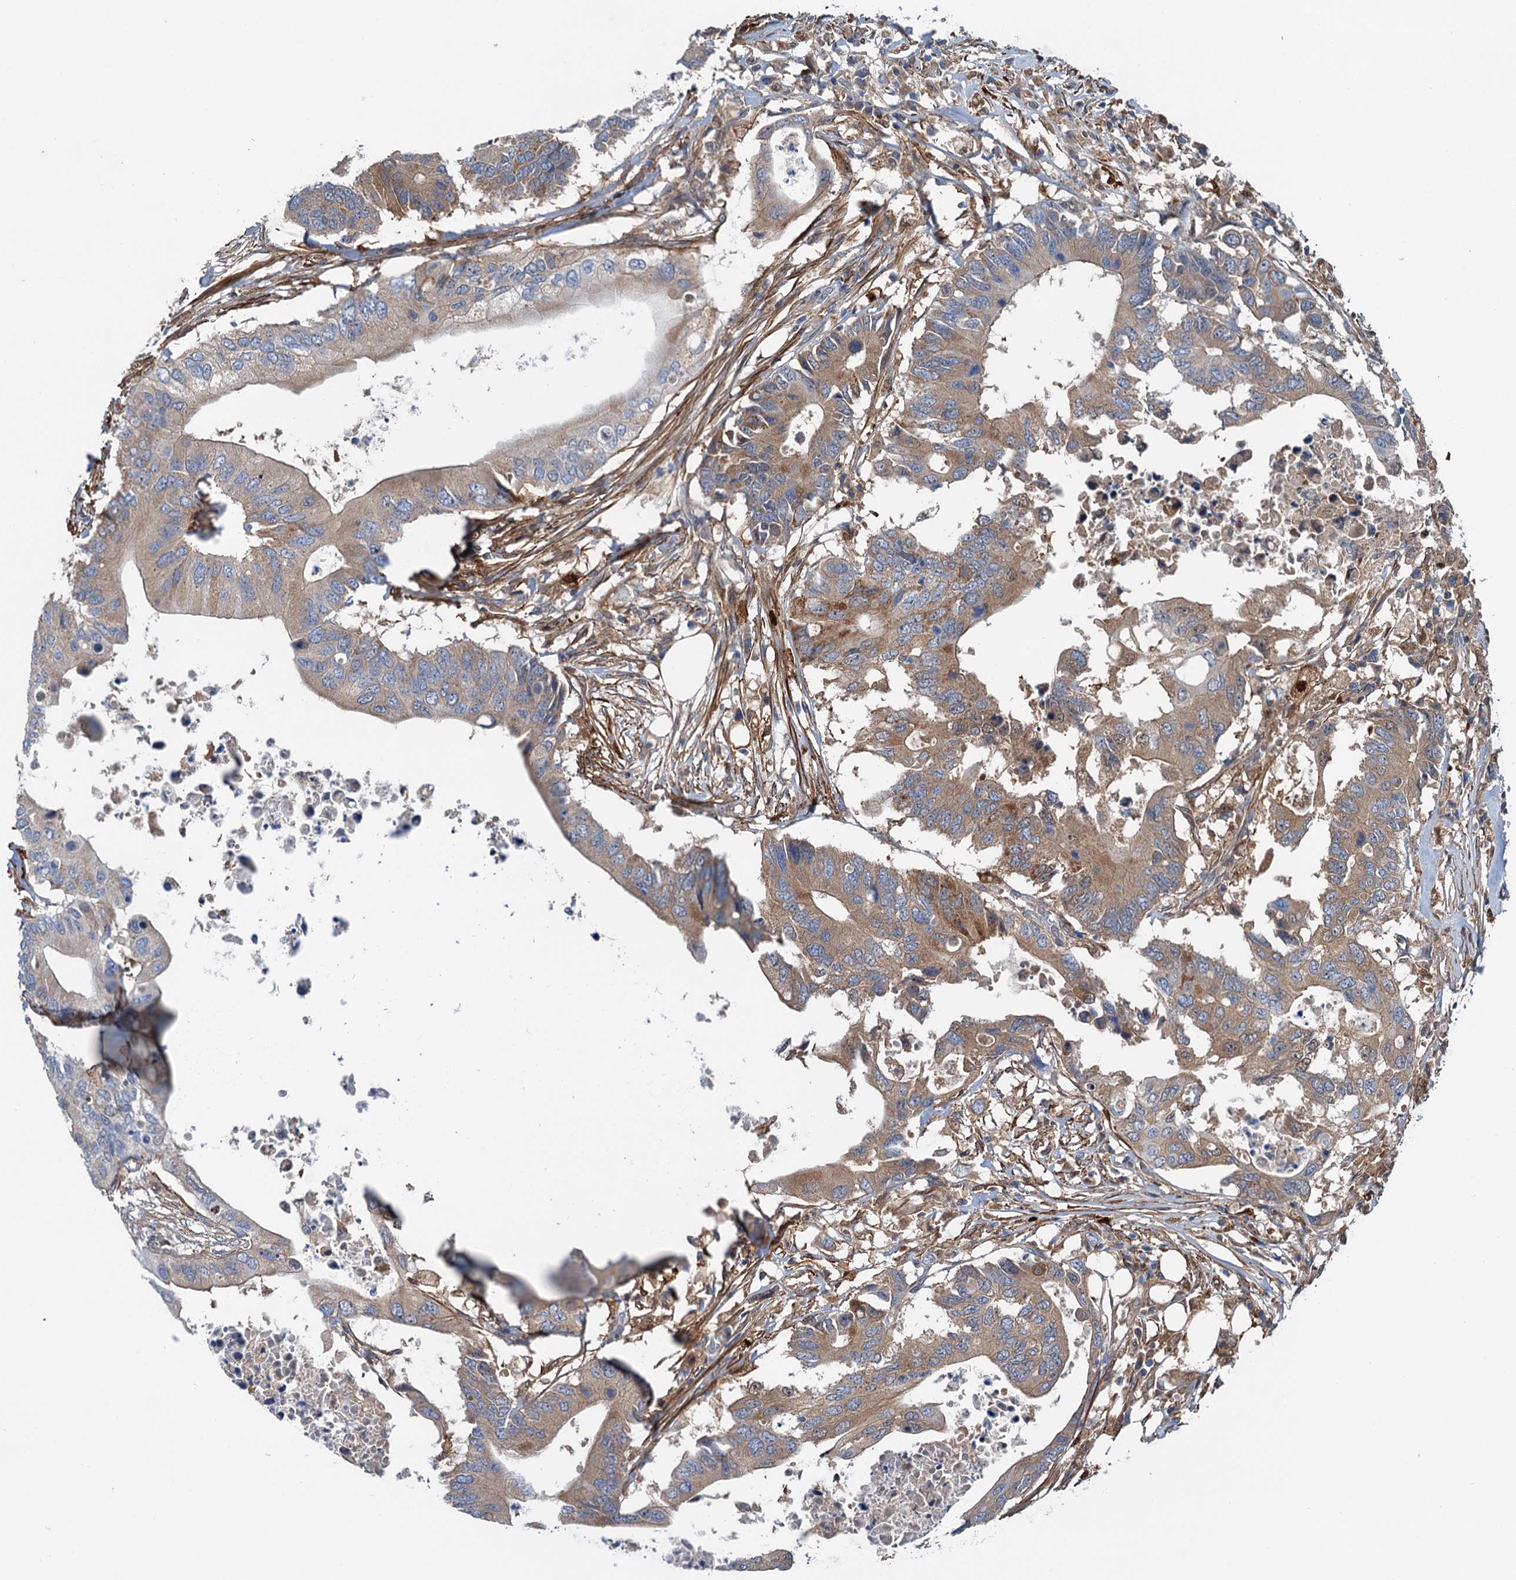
{"staining": {"intensity": "moderate", "quantity": ">75%", "location": "cytoplasmic/membranous"}, "tissue": "colorectal cancer", "cell_type": "Tumor cells", "image_type": "cancer", "snomed": [{"axis": "morphology", "description": "Adenocarcinoma, NOS"}, {"axis": "topography", "description": "Colon"}], "caption": "Tumor cells show medium levels of moderate cytoplasmic/membranous expression in approximately >75% of cells in human colorectal adenocarcinoma.", "gene": "CSTPP1", "patient": {"sex": "male", "age": 71}}